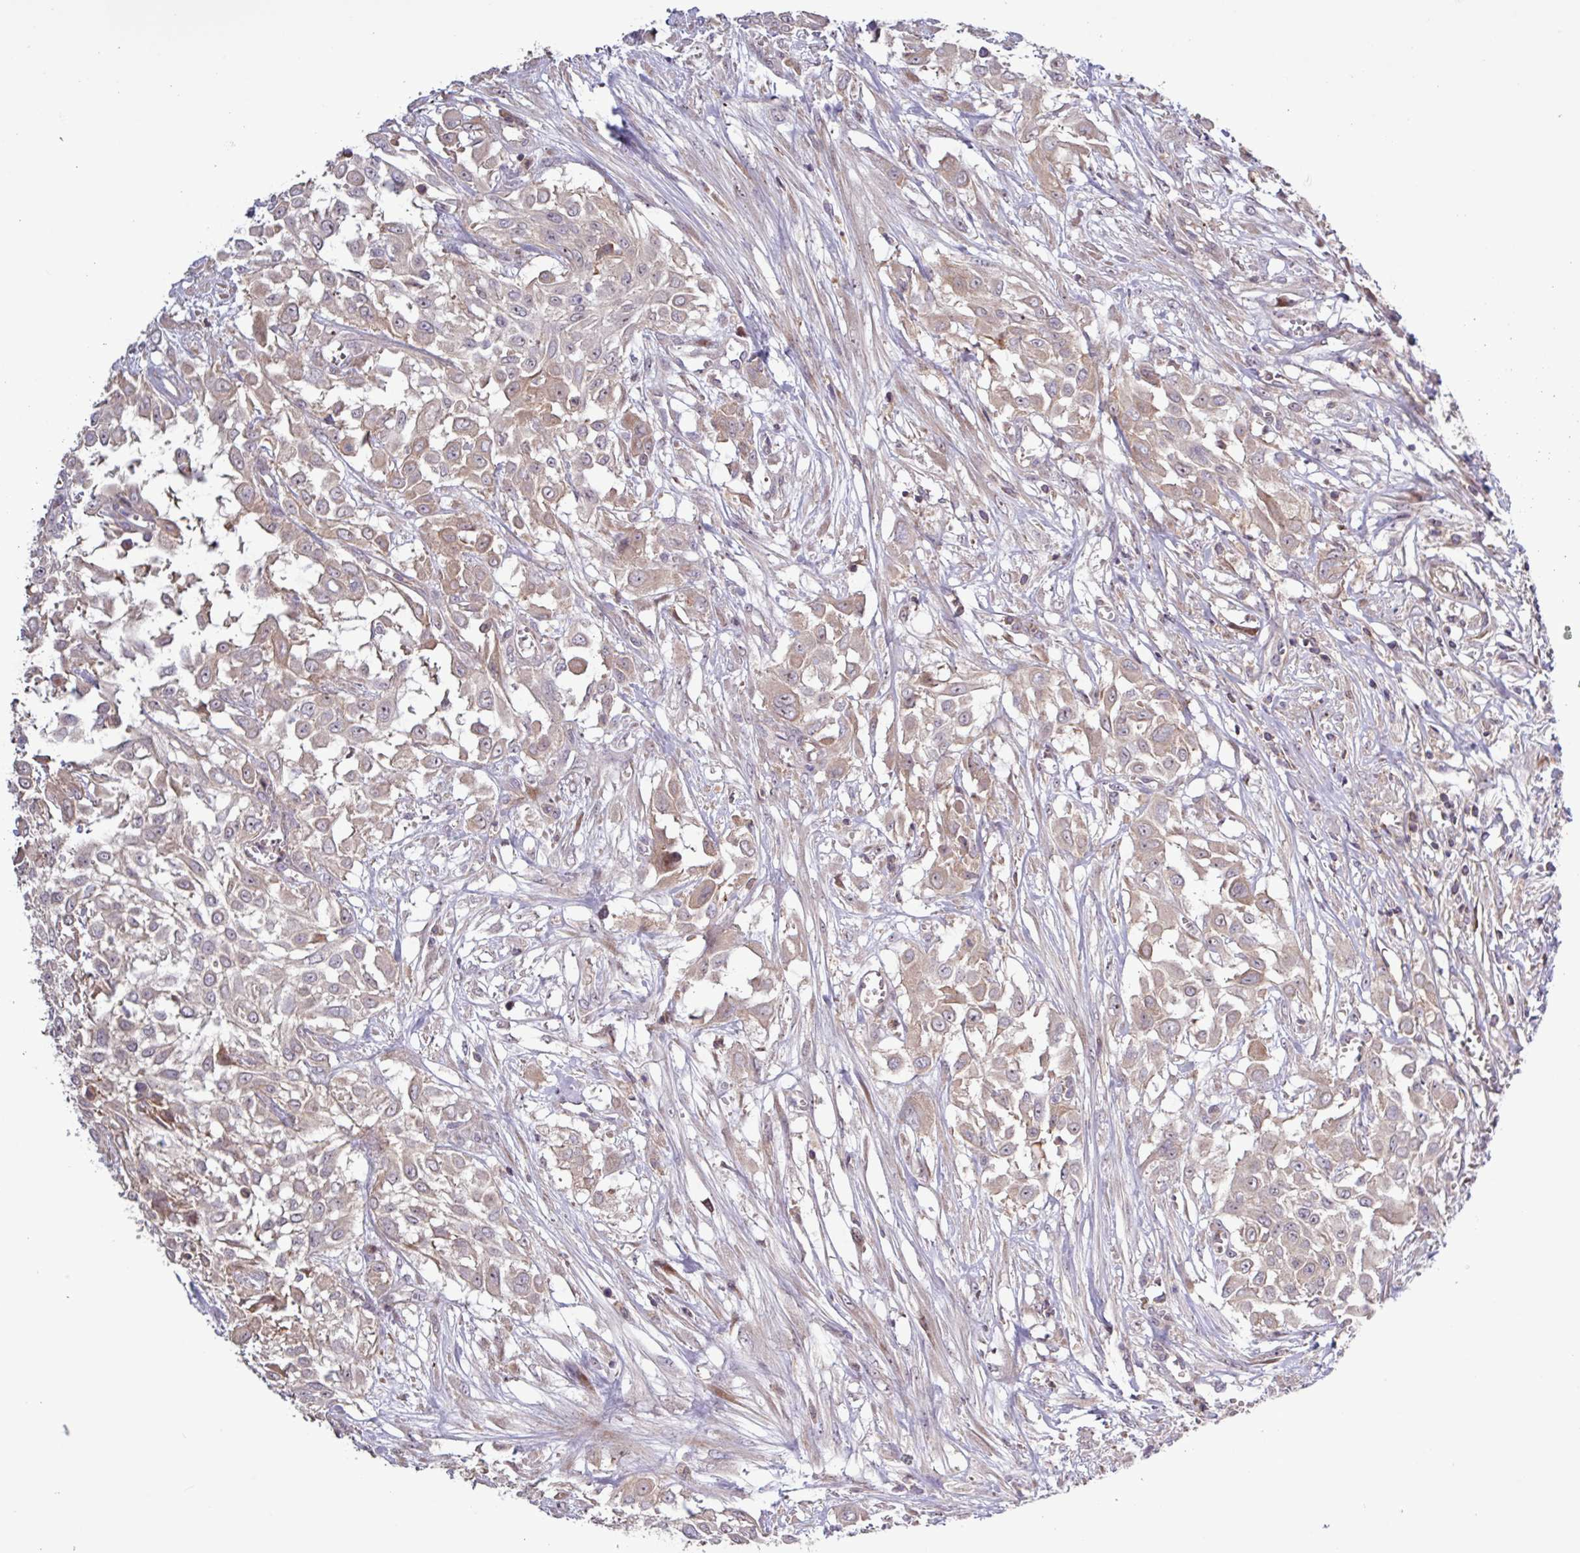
{"staining": {"intensity": "weak", "quantity": "25%-75%", "location": "cytoplasmic/membranous"}, "tissue": "urothelial cancer", "cell_type": "Tumor cells", "image_type": "cancer", "snomed": [{"axis": "morphology", "description": "Urothelial carcinoma, High grade"}, {"axis": "topography", "description": "Urinary bladder"}], "caption": "Urothelial carcinoma (high-grade) stained with DAB IHC reveals low levels of weak cytoplasmic/membranous positivity in about 25%-75% of tumor cells. (Brightfield microscopy of DAB IHC at high magnification).", "gene": "TNFSF12", "patient": {"sex": "male", "age": 57}}